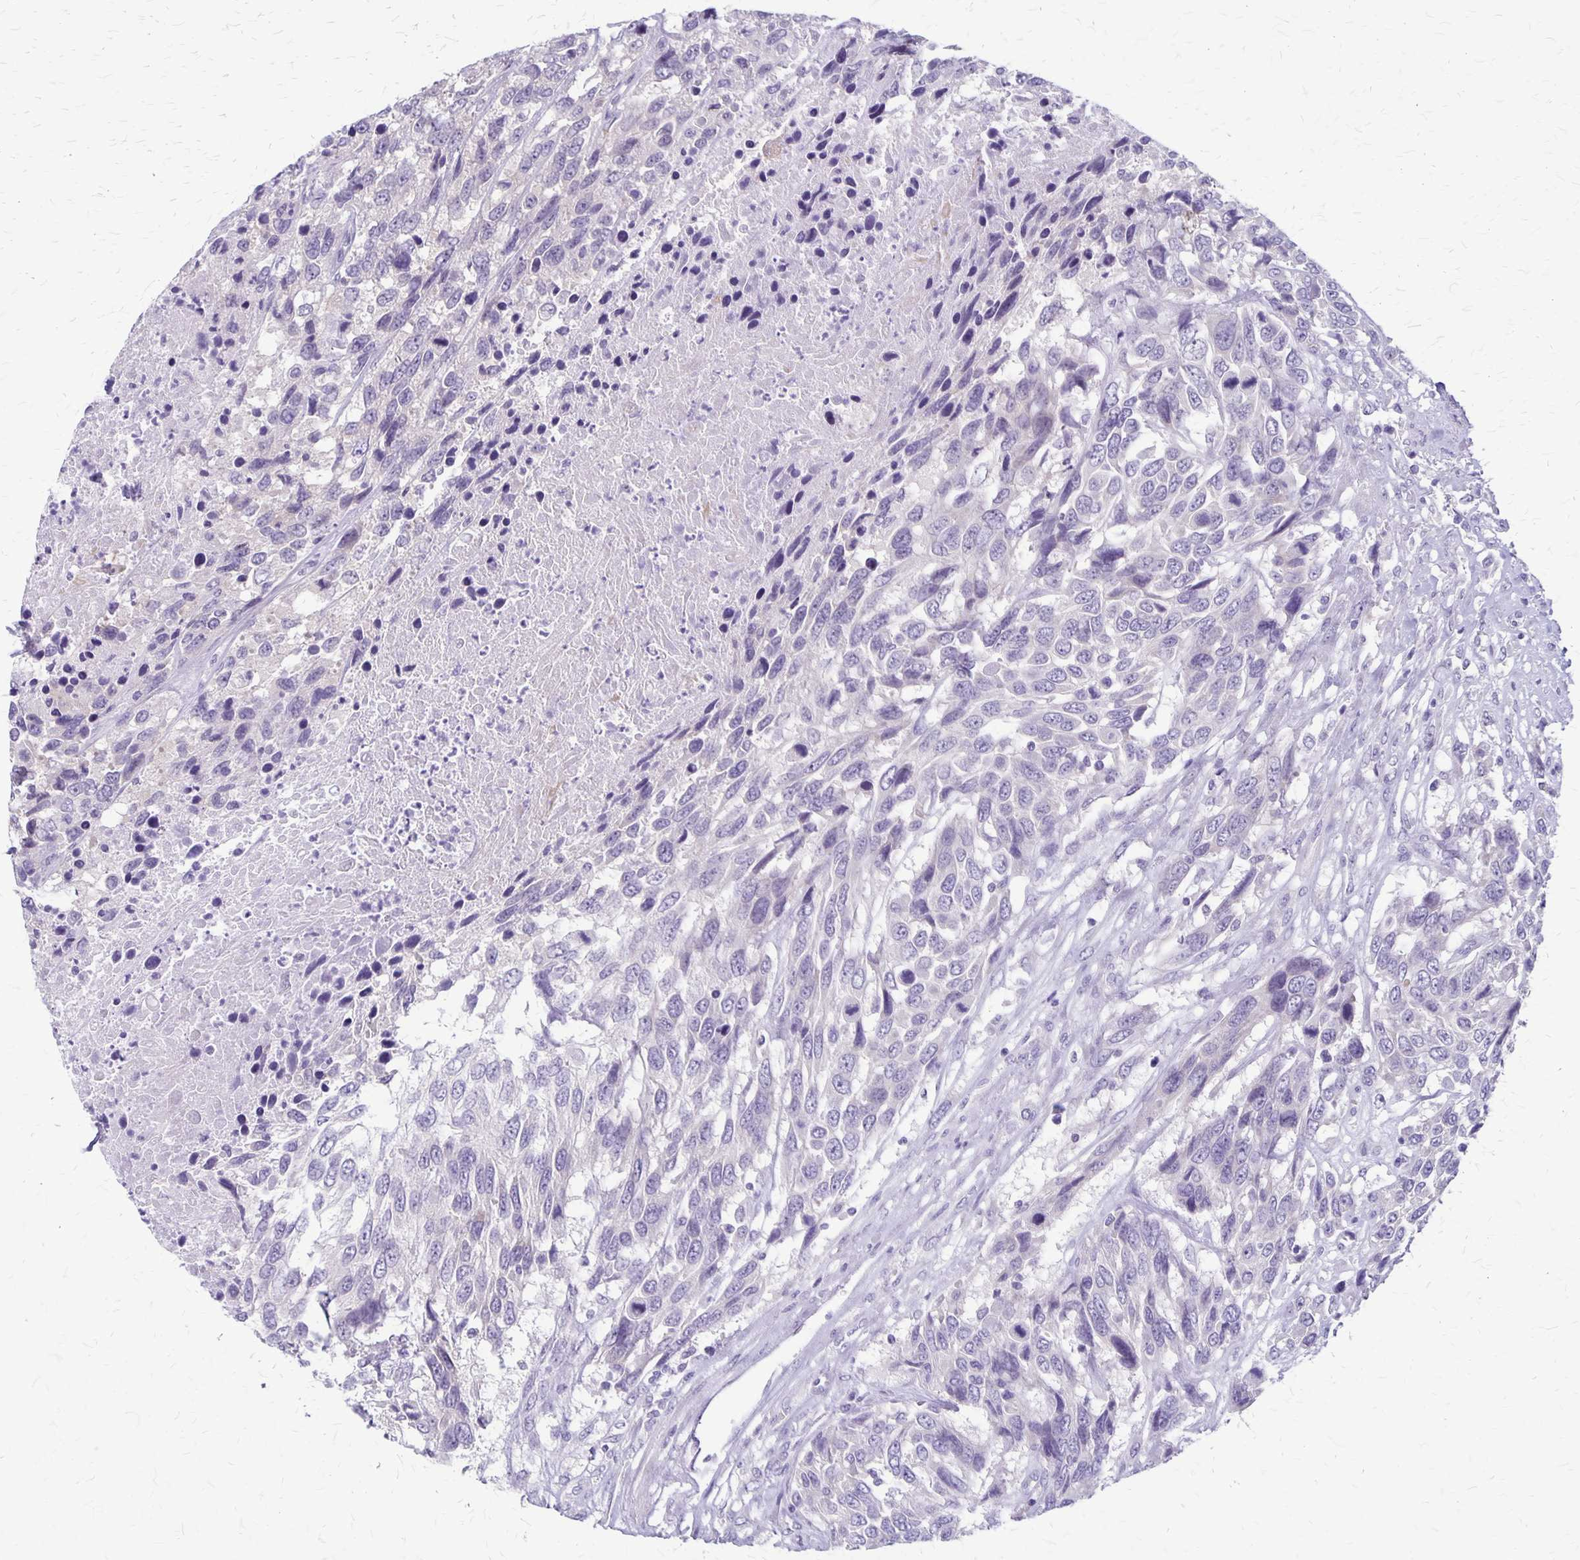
{"staining": {"intensity": "negative", "quantity": "none", "location": "none"}, "tissue": "urothelial cancer", "cell_type": "Tumor cells", "image_type": "cancer", "snomed": [{"axis": "morphology", "description": "Urothelial carcinoma, High grade"}, {"axis": "topography", "description": "Urinary bladder"}], "caption": "Immunohistochemistry (IHC) micrograph of neoplastic tissue: urothelial cancer stained with DAB demonstrates no significant protein staining in tumor cells.", "gene": "PLXNB3", "patient": {"sex": "female", "age": 70}}